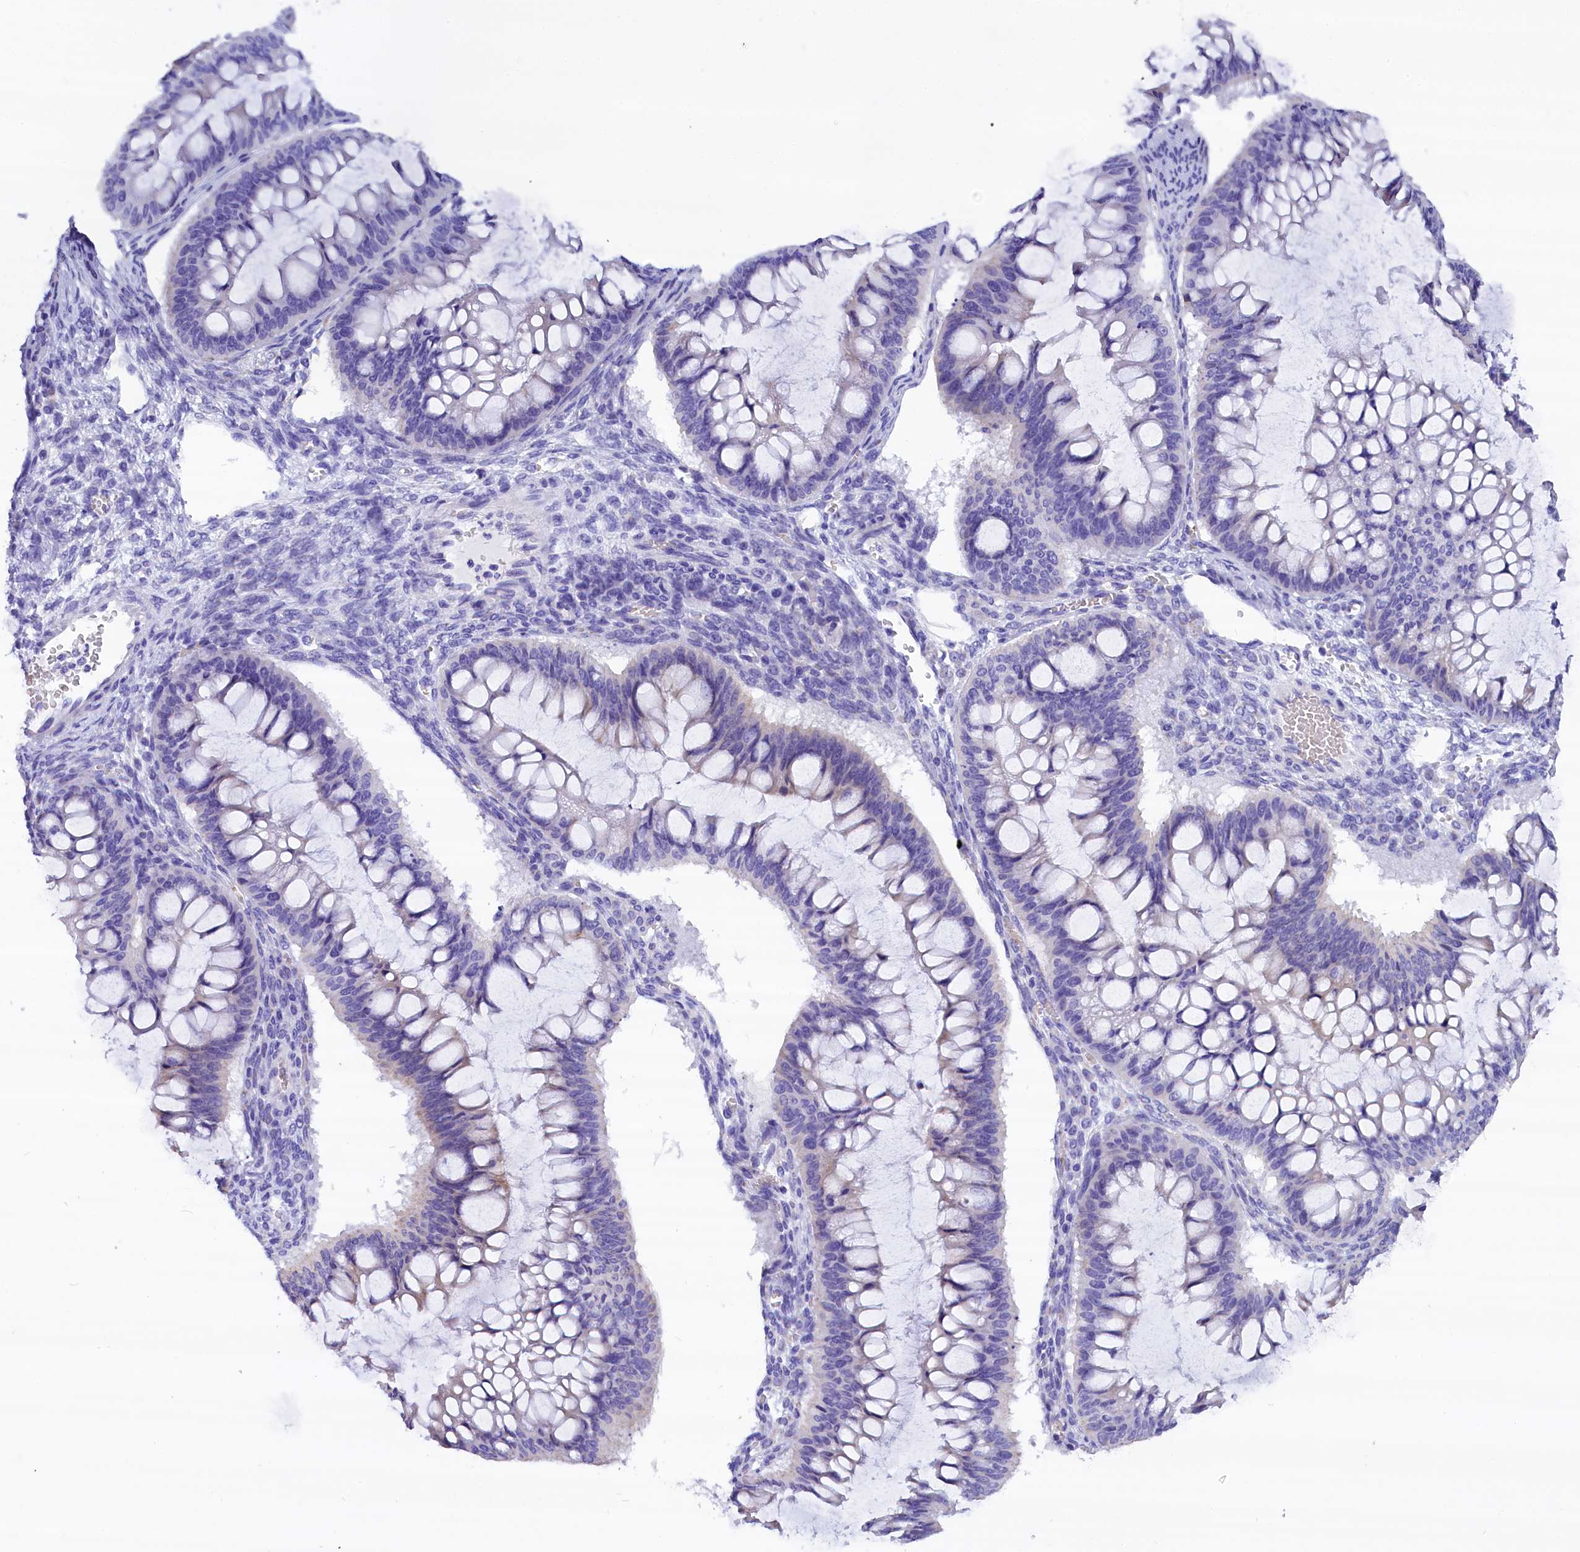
{"staining": {"intensity": "negative", "quantity": "none", "location": "none"}, "tissue": "ovarian cancer", "cell_type": "Tumor cells", "image_type": "cancer", "snomed": [{"axis": "morphology", "description": "Cystadenocarcinoma, mucinous, NOS"}, {"axis": "topography", "description": "Ovary"}], "caption": "There is no significant positivity in tumor cells of ovarian mucinous cystadenocarcinoma.", "gene": "ABAT", "patient": {"sex": "female", "age": 73}}